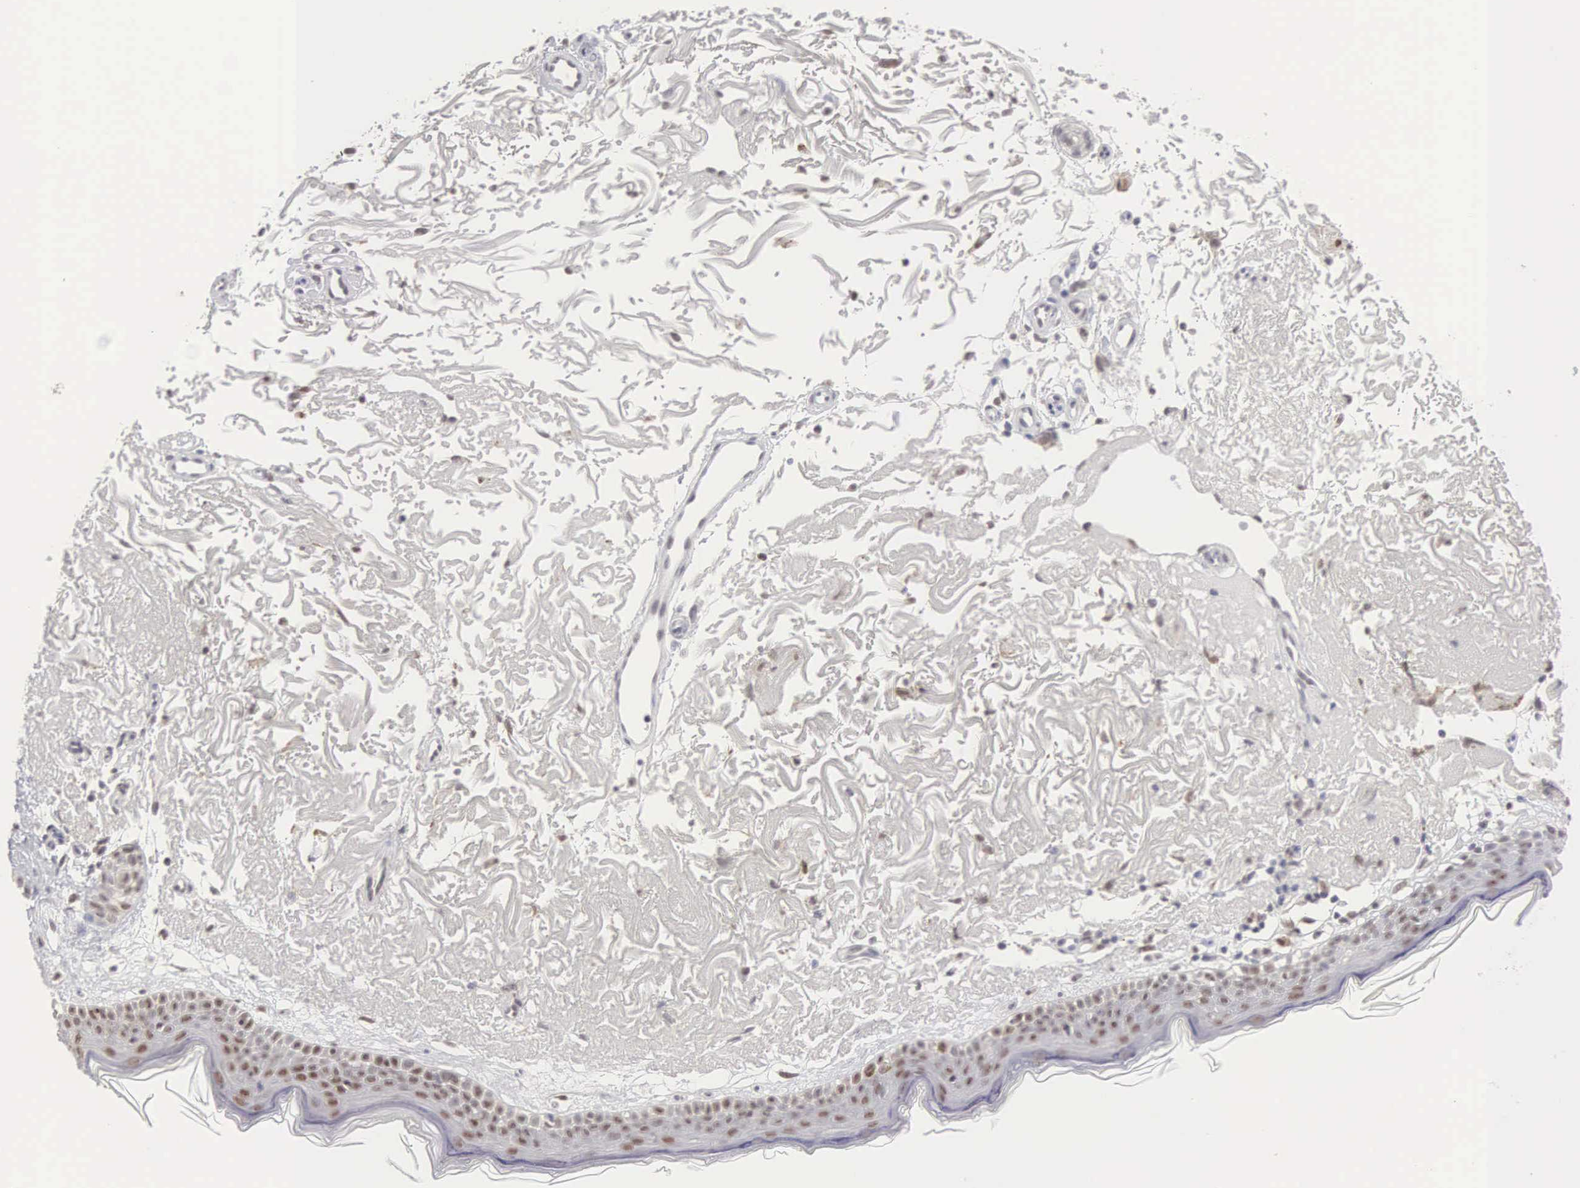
{"staining": {"intensity": "weak", "quantity": "25%-75%", "location": "nuclear"}, "tissue": "skin", "cell_type": "Fibroblasts", "image_type": "normal", "snomed": [{"axis": "morphology", "description": "Normal tissue, NOS"}, {"axis": "topography", "description": "Skin"}], "caption": "The histopathology image displays immunohistochemical staining of normal skin. There is weak nuclear staining is present in about 25%-75% of fibroblasts.", "gene": "MNAT1", "patient": {"sex": "female", "age": 90}}